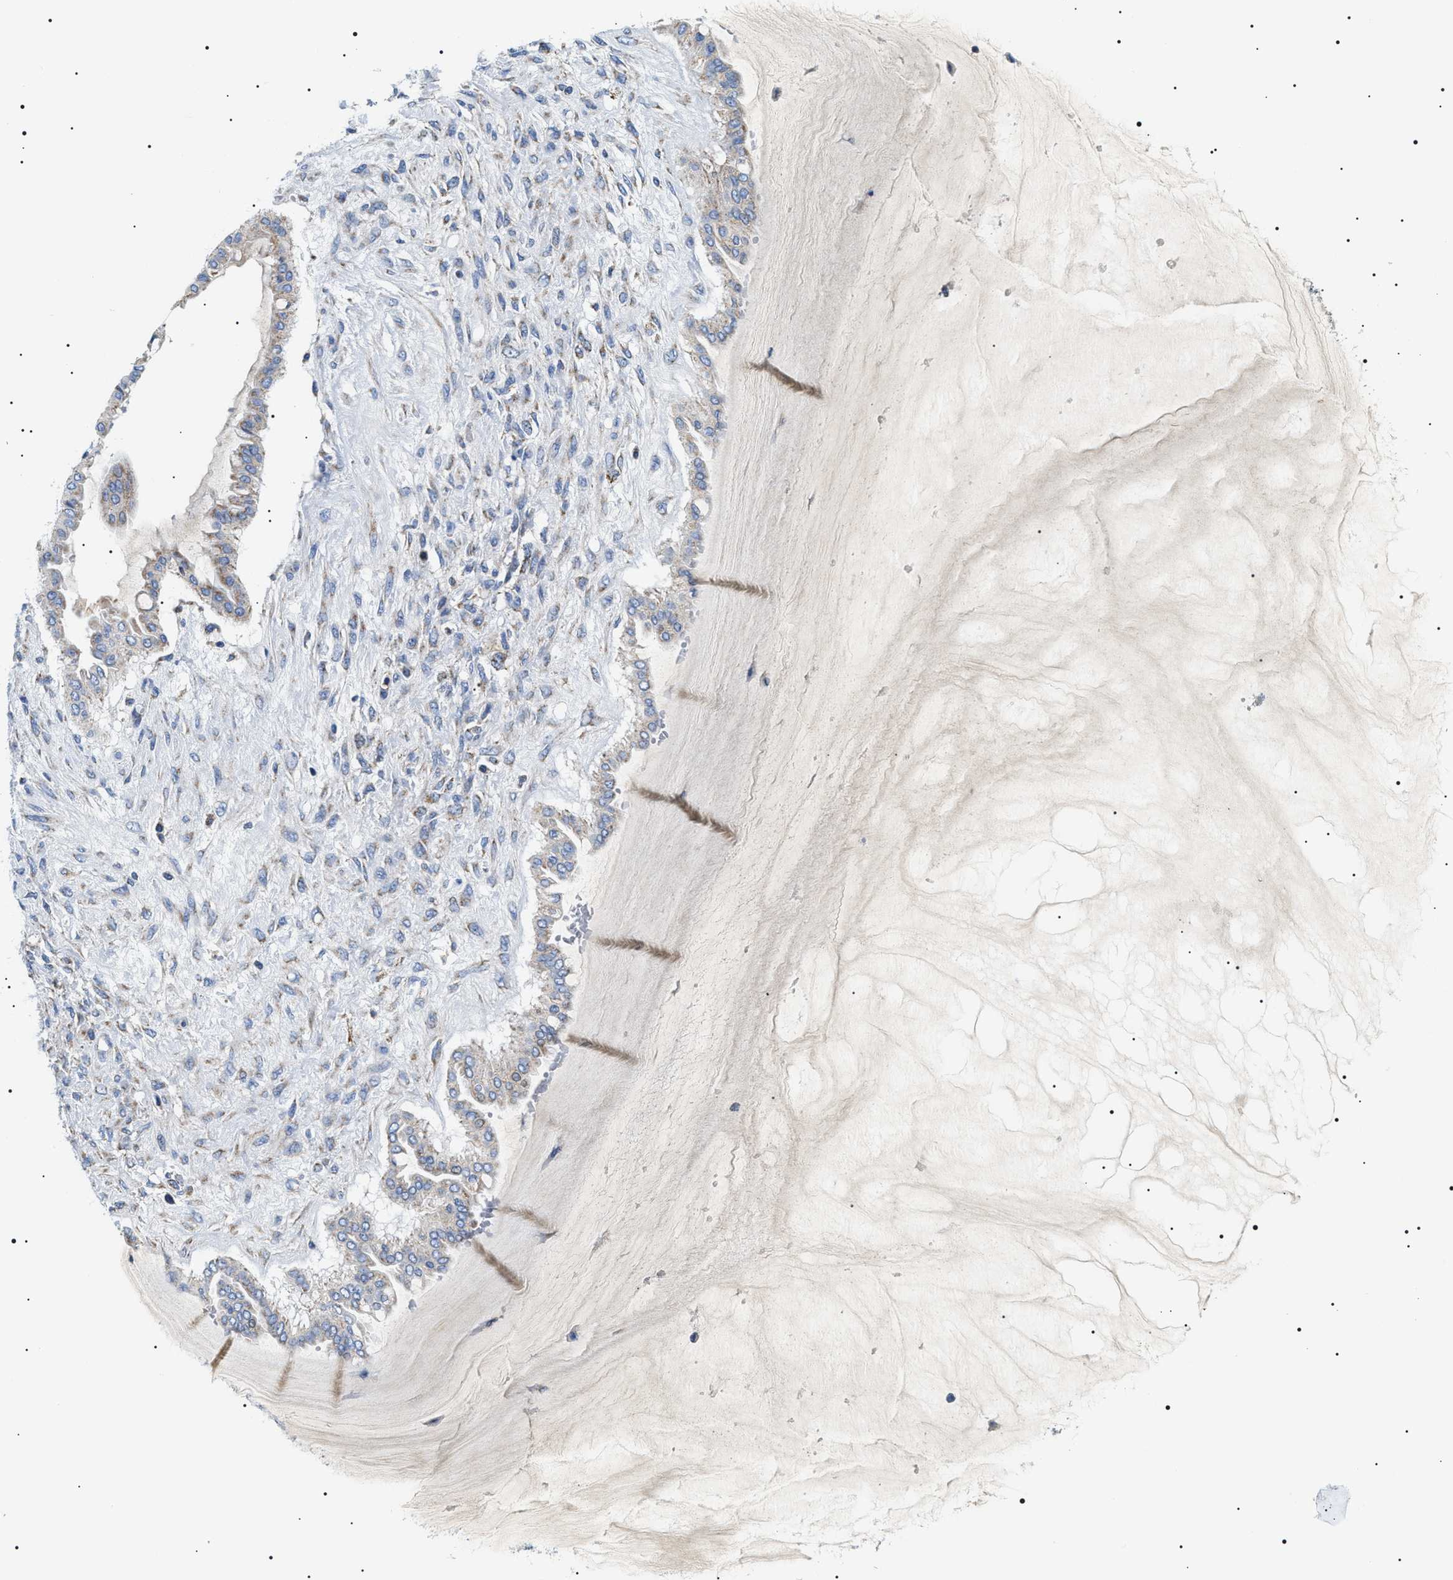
{"staining": {"intensity": "moderate", "quantity": "25%-75%", "location": "cytoplasmic/membranous"}, "tissue": "ovarian cancer", "cell_type": "Tumor cells", "image_type": "cancer", "snomed": [{"axis": "morphology", "description": "Cystadenocarcinoma, mucinous, NOS"}, {"axis": "topography", "description": "Ovary"}], "caption": "Approximately 25%-75% of tumor cells in human ovarian cancer (mucinous cystadenocarcinoma) show moderate cytoplasmic/membranous protein staining as visualized by brown immunohistochemical staining.", "gene": "OXSM", "patient": {"sex": "female", "age": 73}}